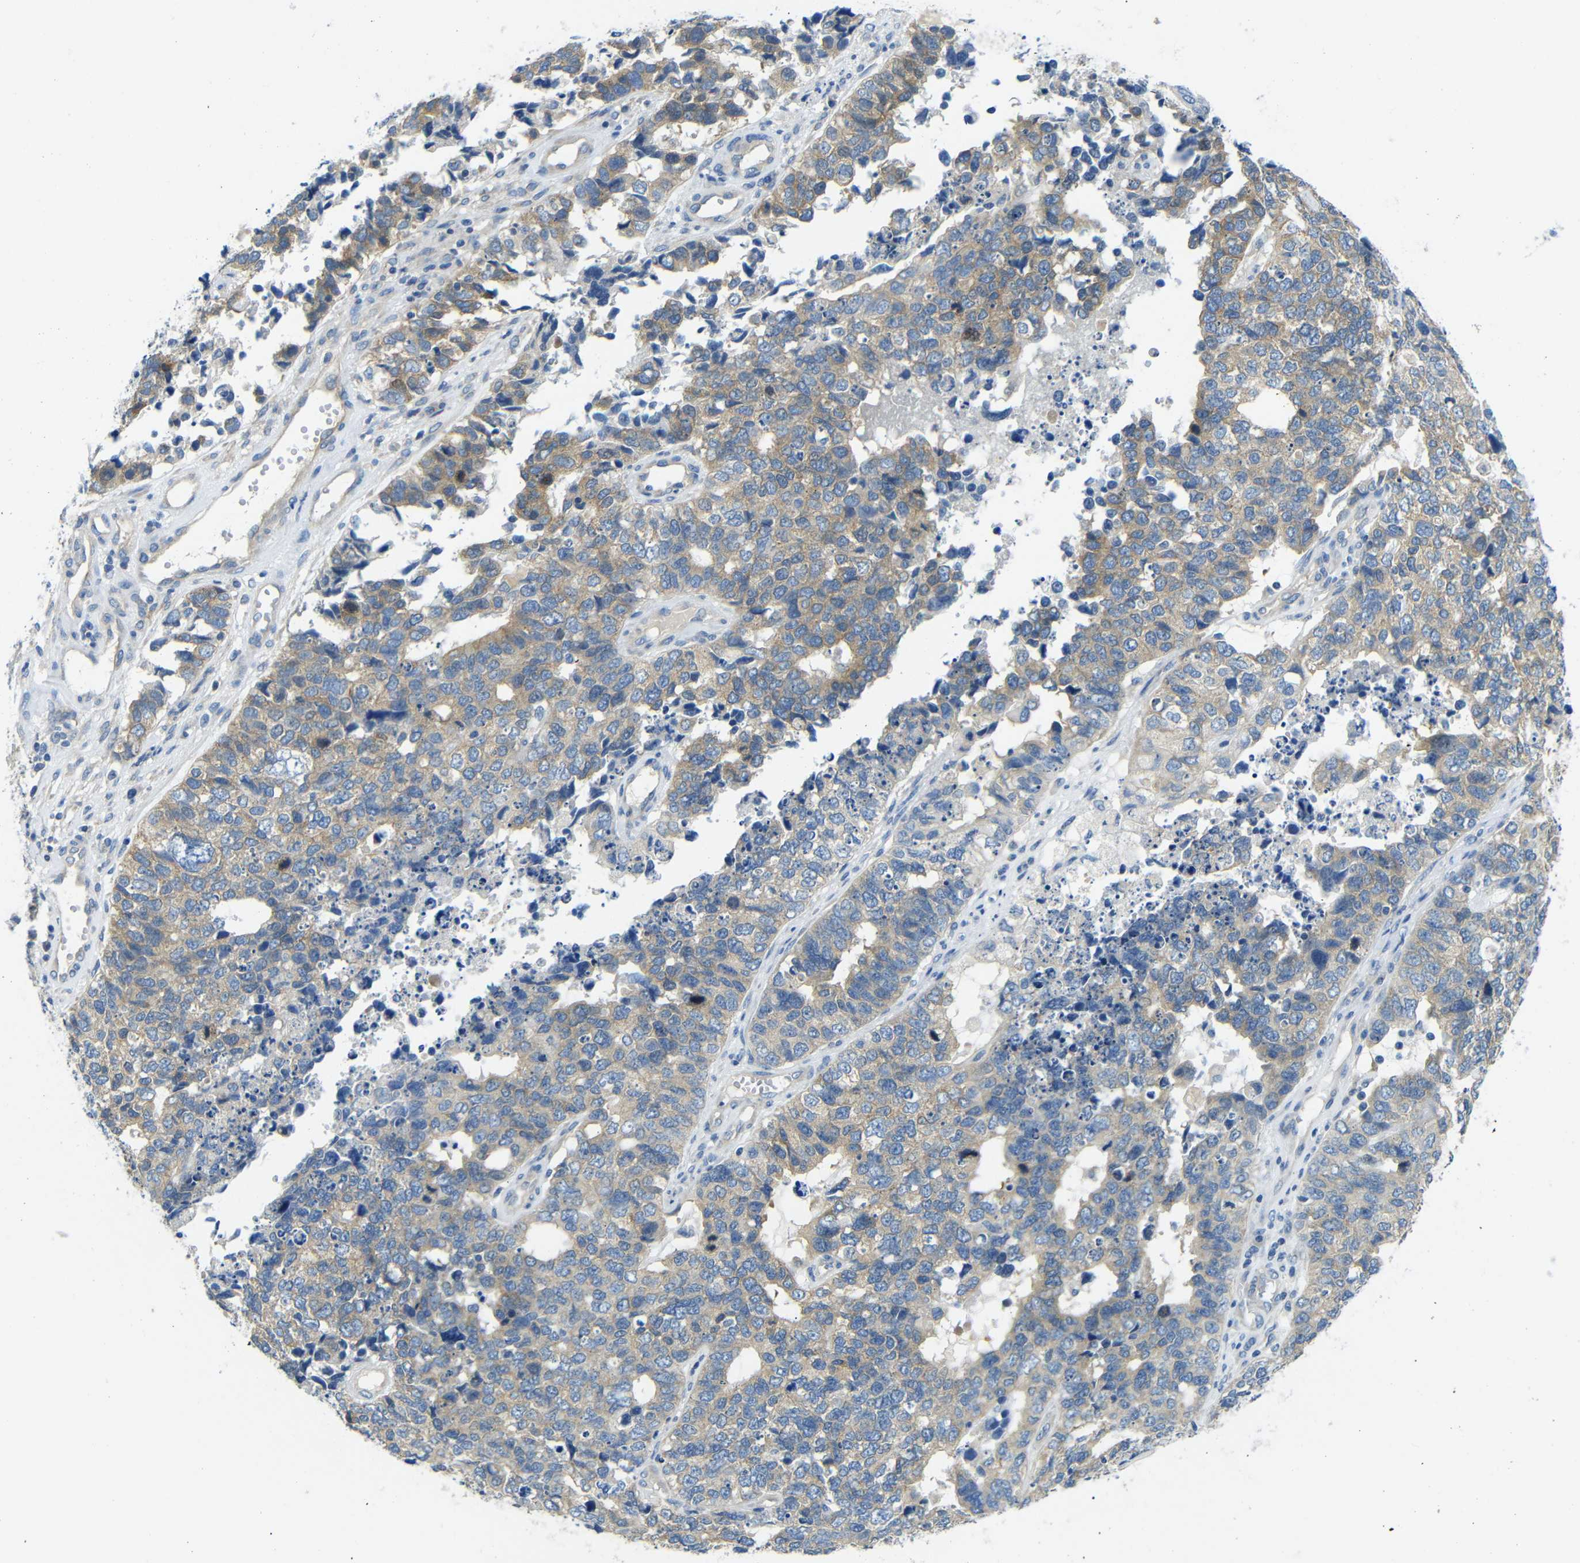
{"staining": {"intensity": "weak", "quantity": ">75%", "location": "cytoplasmic/membranous"}, "tissue": "cervical cancer", "cell_type": "Tumor cells", "image_type": "cancer", "snomed": [{"axis": "morphology", "description": "Squamous cell carcinoma, NOS"}, {"axis": "topography", "description": "Cervix"}], "caption": "Cervical cancer (squamous cell carcinoma) stained with IHC reveals weak cytoplasmic/membranous staining in approximately >75% of tumor cells. Ihc stains the protein of interest in brown and the nuclei are stained blue.", "gene": "DCP1A", "patient": {"sex": "female", "age": 63}}